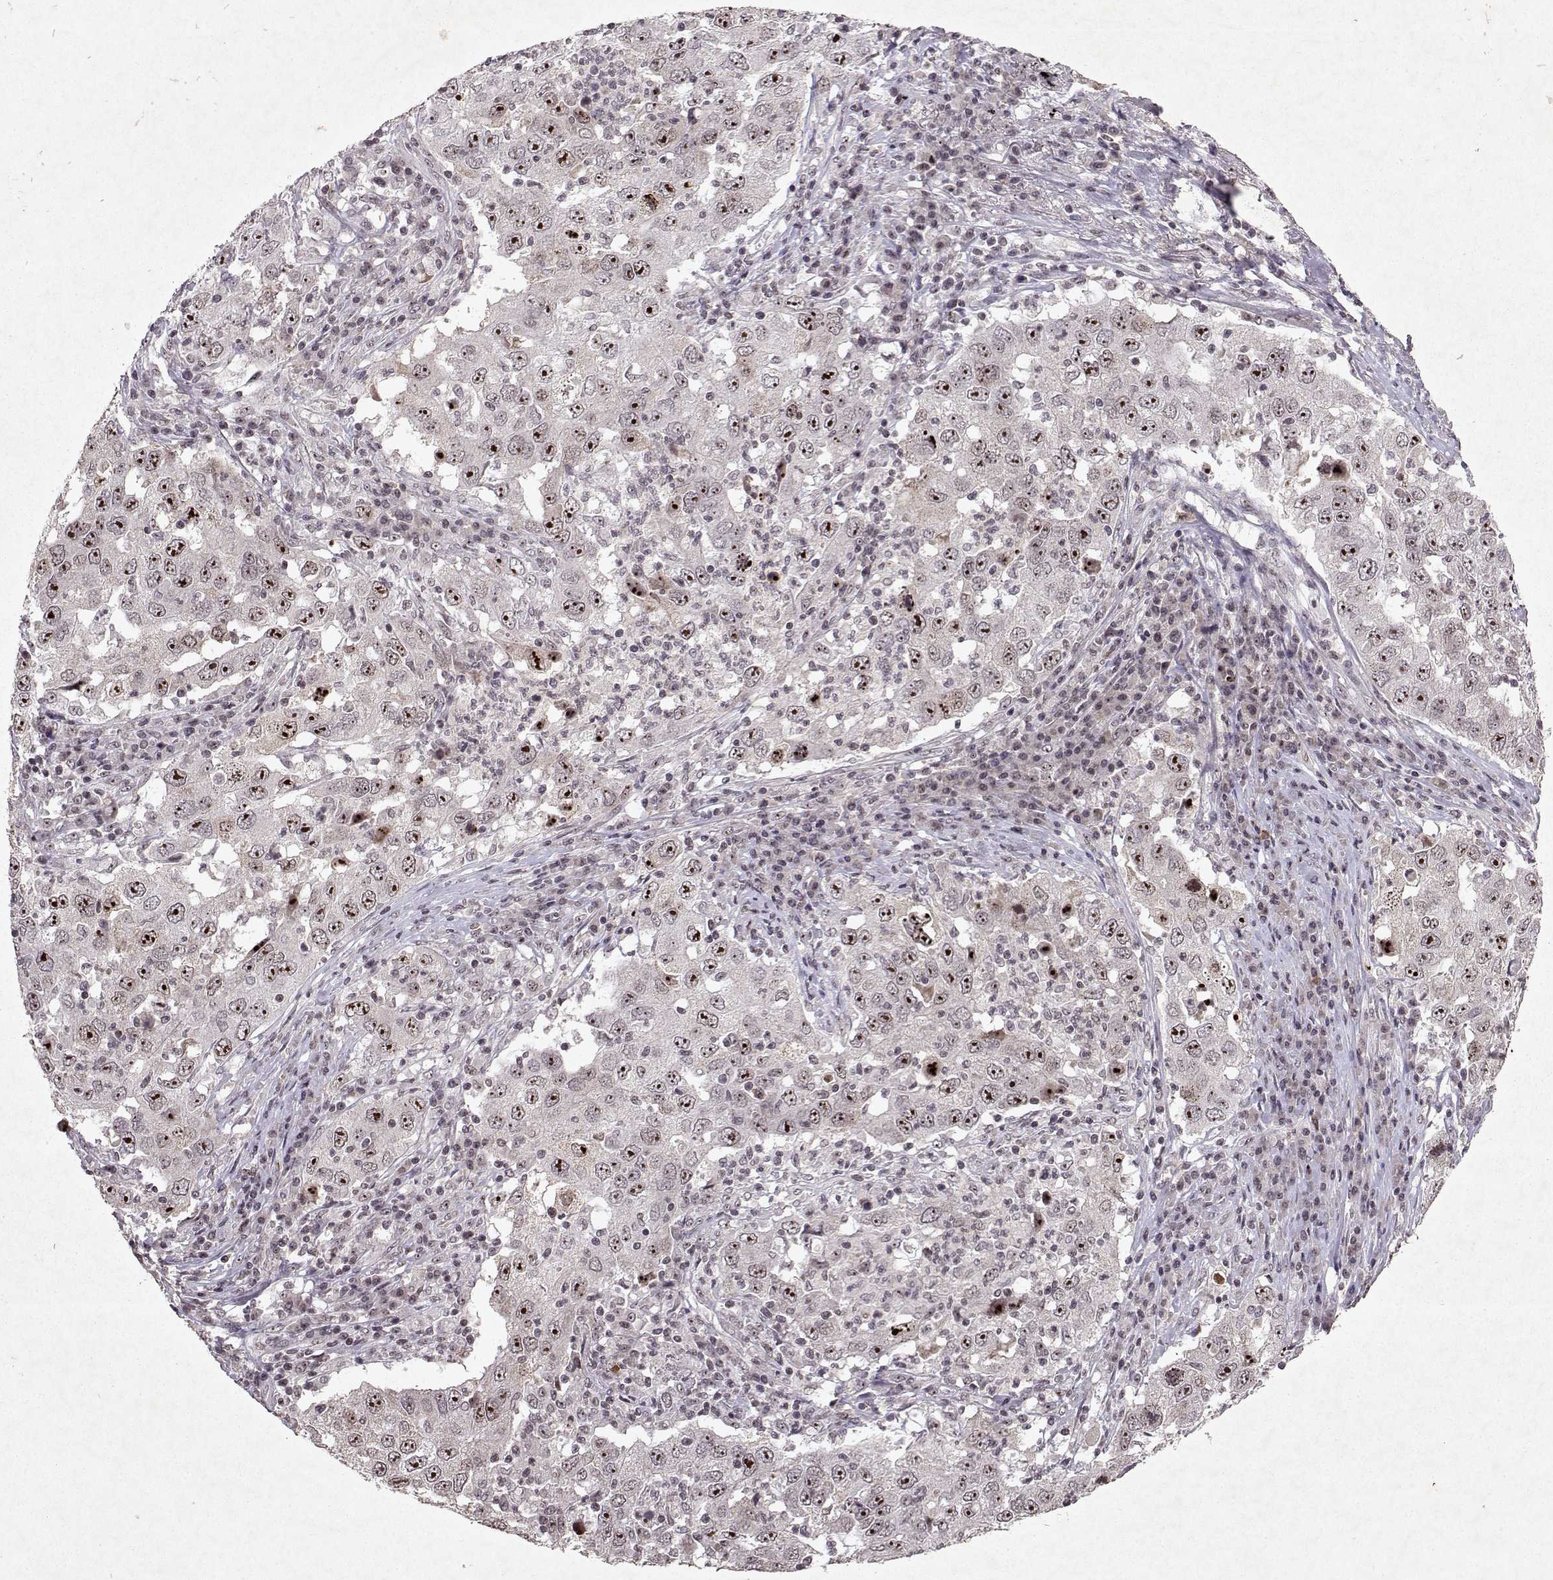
{"staining": {"intensity": "strong", "quantity": ">75%", "location": "nuclear"}, "tissue": "lung cancer", "cell_type": "Tumor cells", "image_type": "cancer", "snomed": [{"axis": "morphology", "description": "Adenocarcinoma, NOS"}, {"axis": "topography", "description": "Lung"}], "caption": "Immunohistochemistry micrograph of neoplastic tissue: lung cancer (adenocarcinoma) stained using immunohistochemistry demonstrates high levels of strong protein expression localized specifically in the nuclear of tumor cells, appearing as a nuclear brown color.", "gene": "DDX56", "patient": {"sex": "male", "age": 73}}